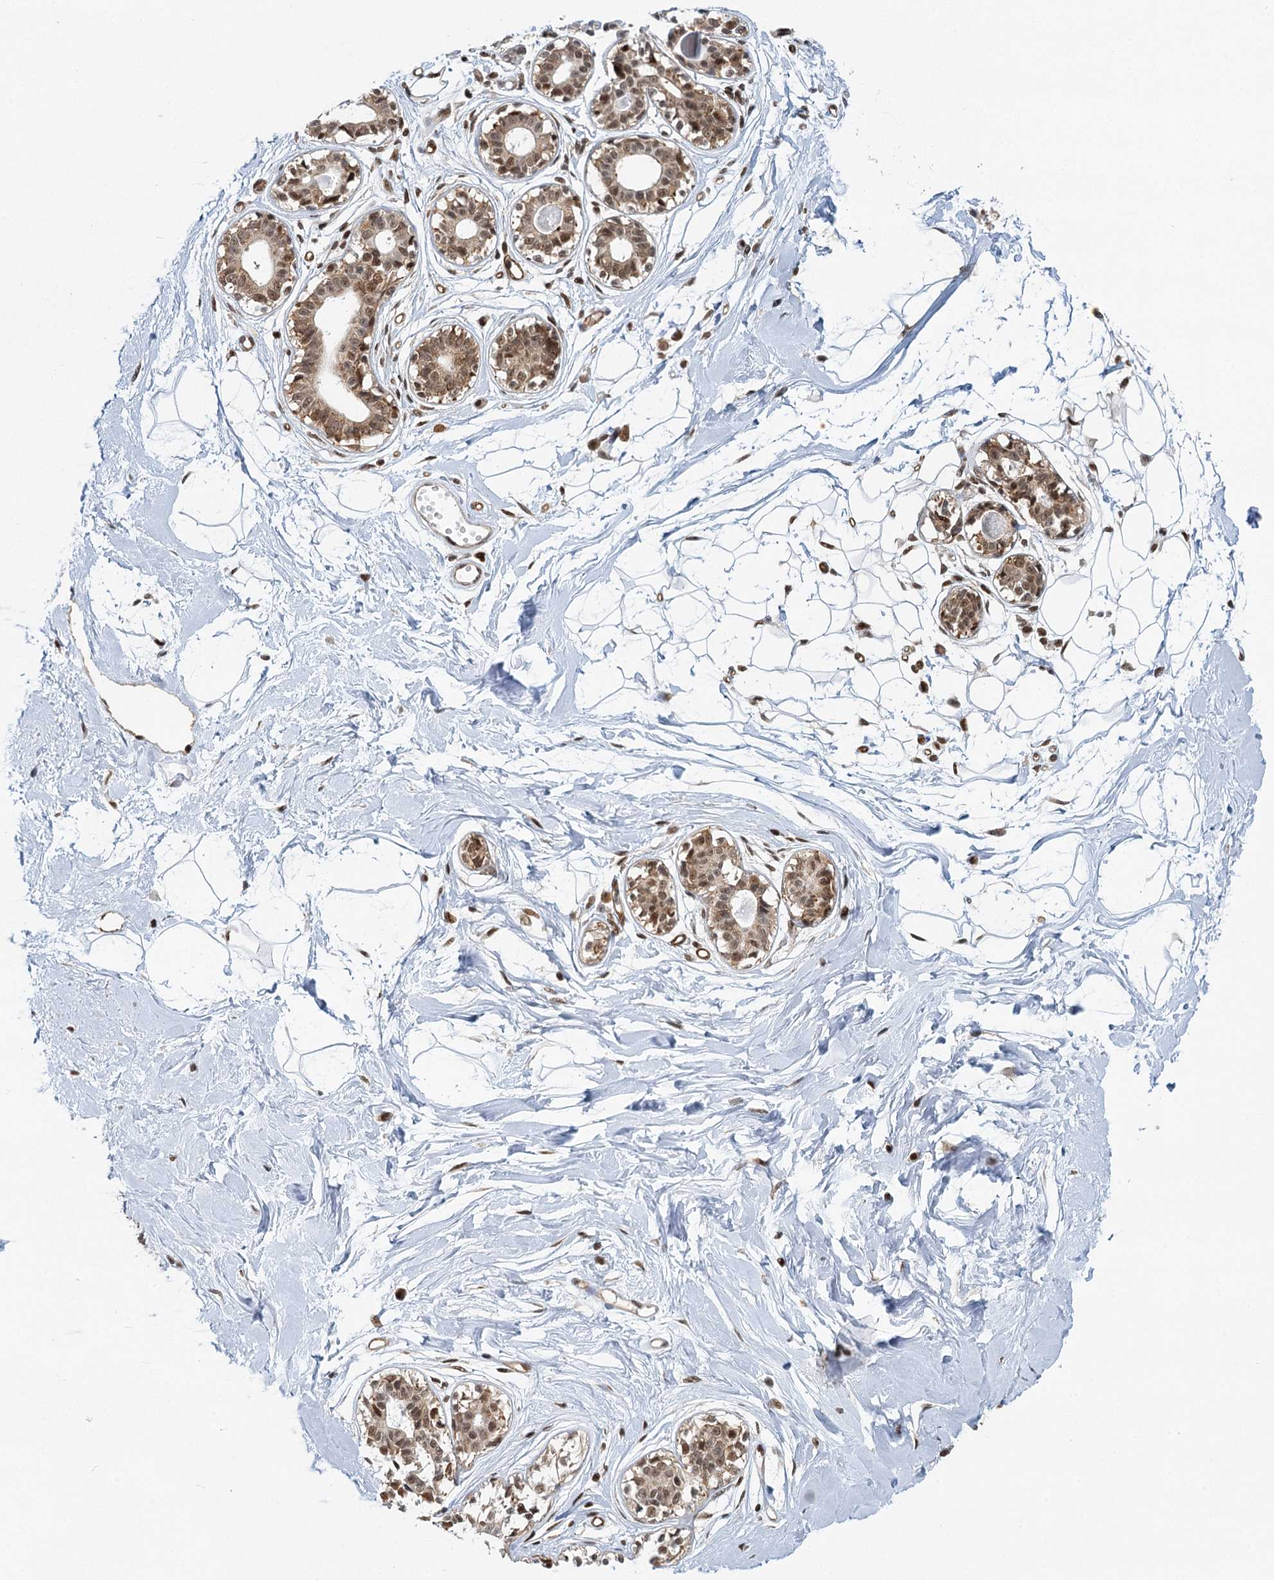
{"staining": {"intensity": "moderate", "quantity": "<25%", "location": "nuclear"}, "tissue": "breast", "cell_type": "Adipocytes", "image_type": "normal", "snomed": [{"axis": "morphology", "description": "Normal tissue, NOS"}, {"axis": "topography", "description": "Breast"}], "caption": "Immunohistochemical staining of normal human breast displays <25% levels of moderate nuclear protein positivity in approximately <25% of adipocytes. Immunohistochemistry (ihc) stains the protein in brown and the nuclei are stained blue.", "gene": "GPATCH11", "patient": {"sex": "female", "age": 45}}